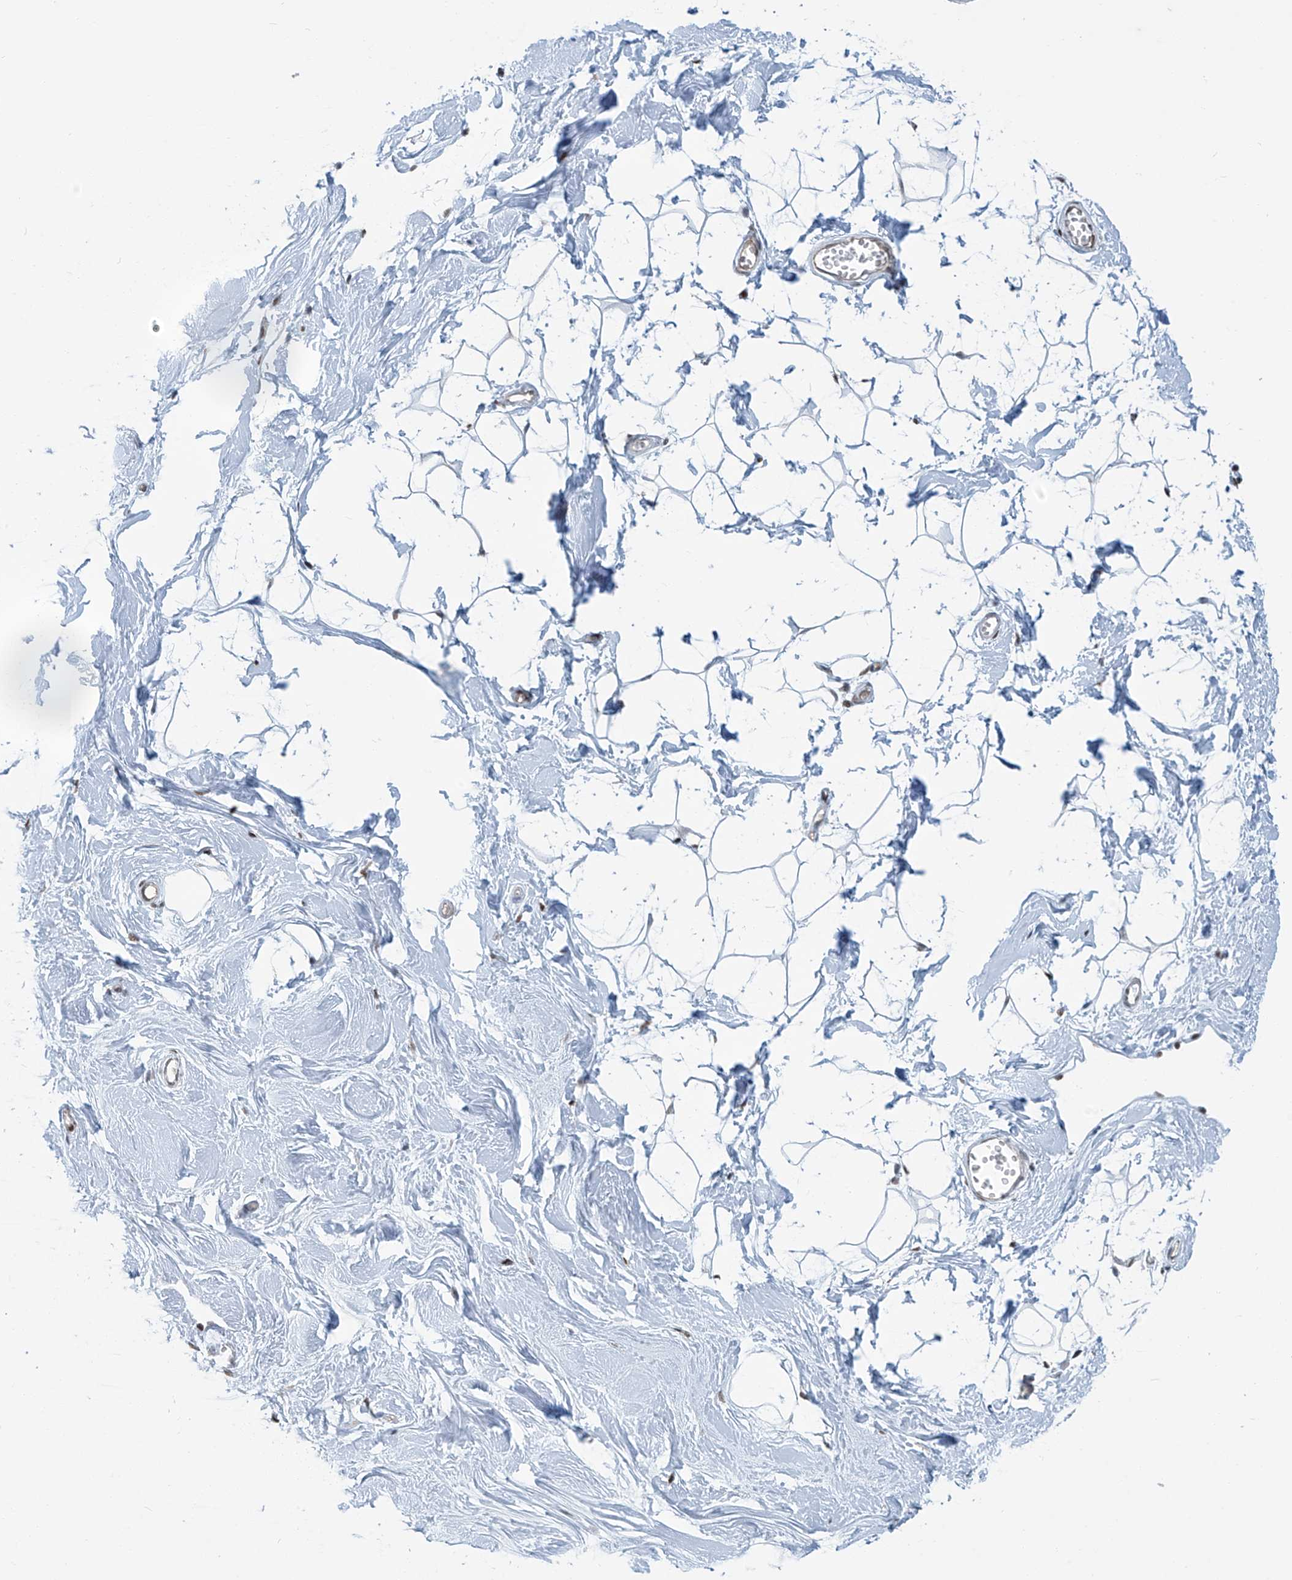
{"staining": {"intensity": "weak", "quantity": ">75%", "location": "nuclear"}, "tissue": "breast", "cell_type": "Adipocytes", "image_type": "normal", "snomed": [{"axis": "morphology", "description": "Normal tissue, NOS"}, {"axis": "topography", "description": "Breast"}], "caption": "Breast stained for a protein exhibits weak nuclear positivity in adipocytes.", "gene": "ENSG00000257390", "patient": {"sex": "female", "age": 26}}